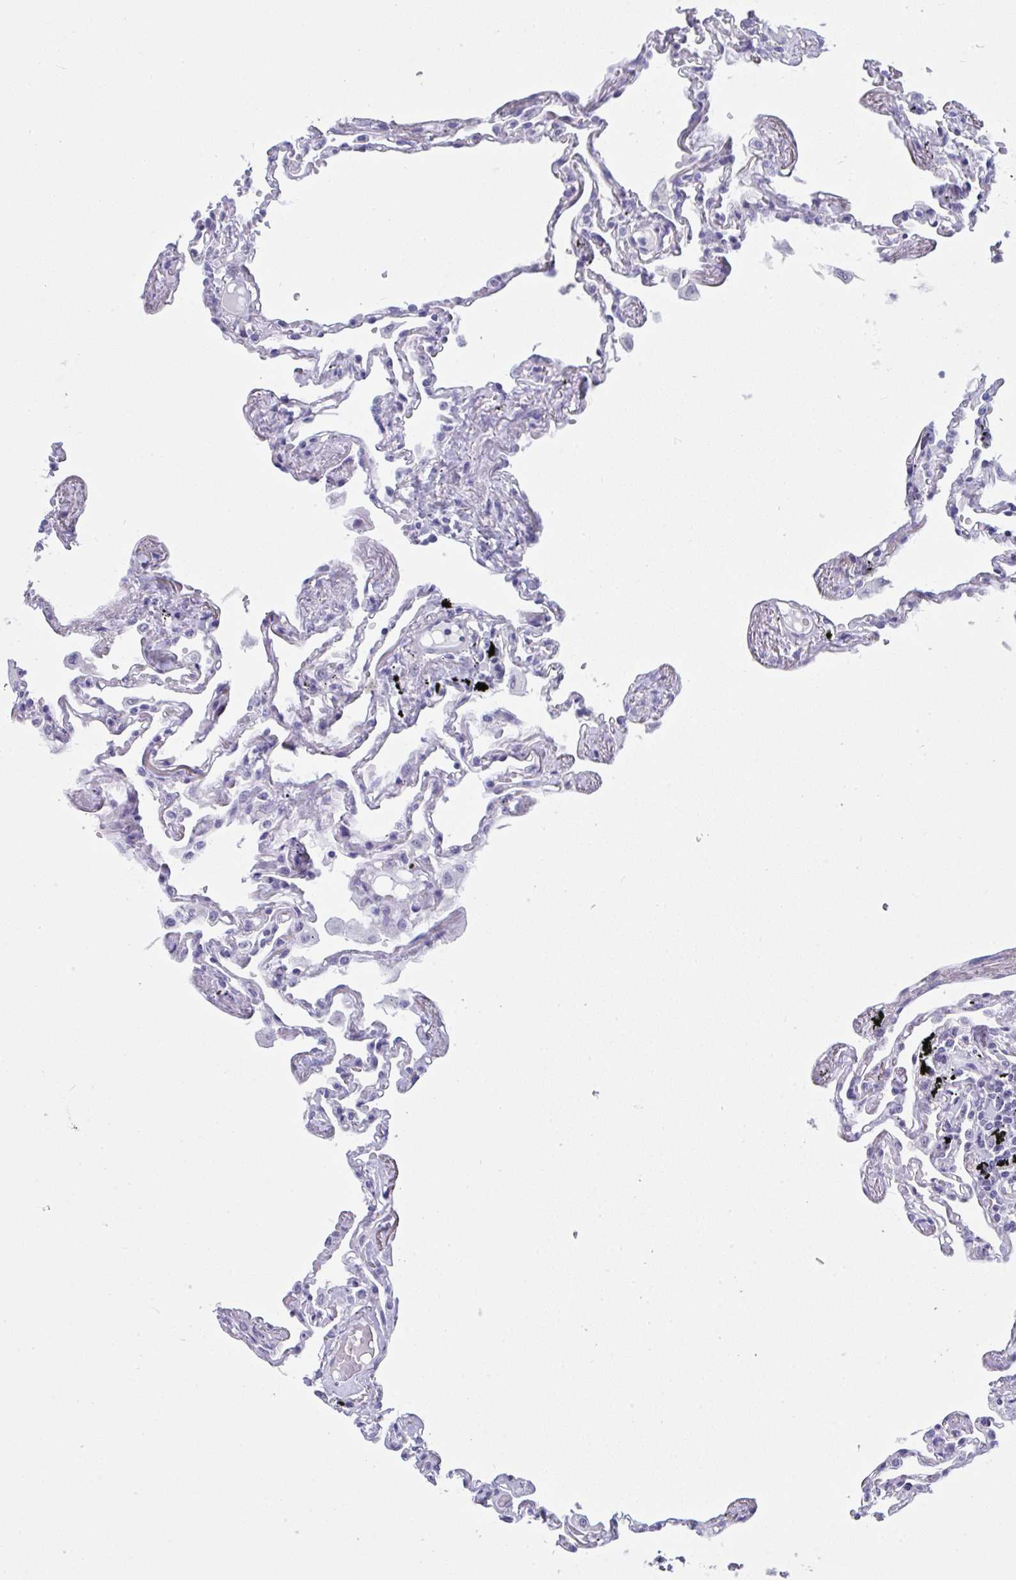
{"staining": {"intensity": "negative", "quantity": "none", "location": "none"}, "tissue": "lung", "cell_type": "Alveolar cells", "image_type": "normal", "snomed": [{"axis": "morphology", "description": "Normal tissue, NOS"}, {"axis": "topography", "description": "Lung"}], "caption": "A high-resolution image shows IHC staining of benign lung, which shows no significant expression in alveolar cells.", "gene": "CDK13", "patient": {"sex": "female", "age": 67}}